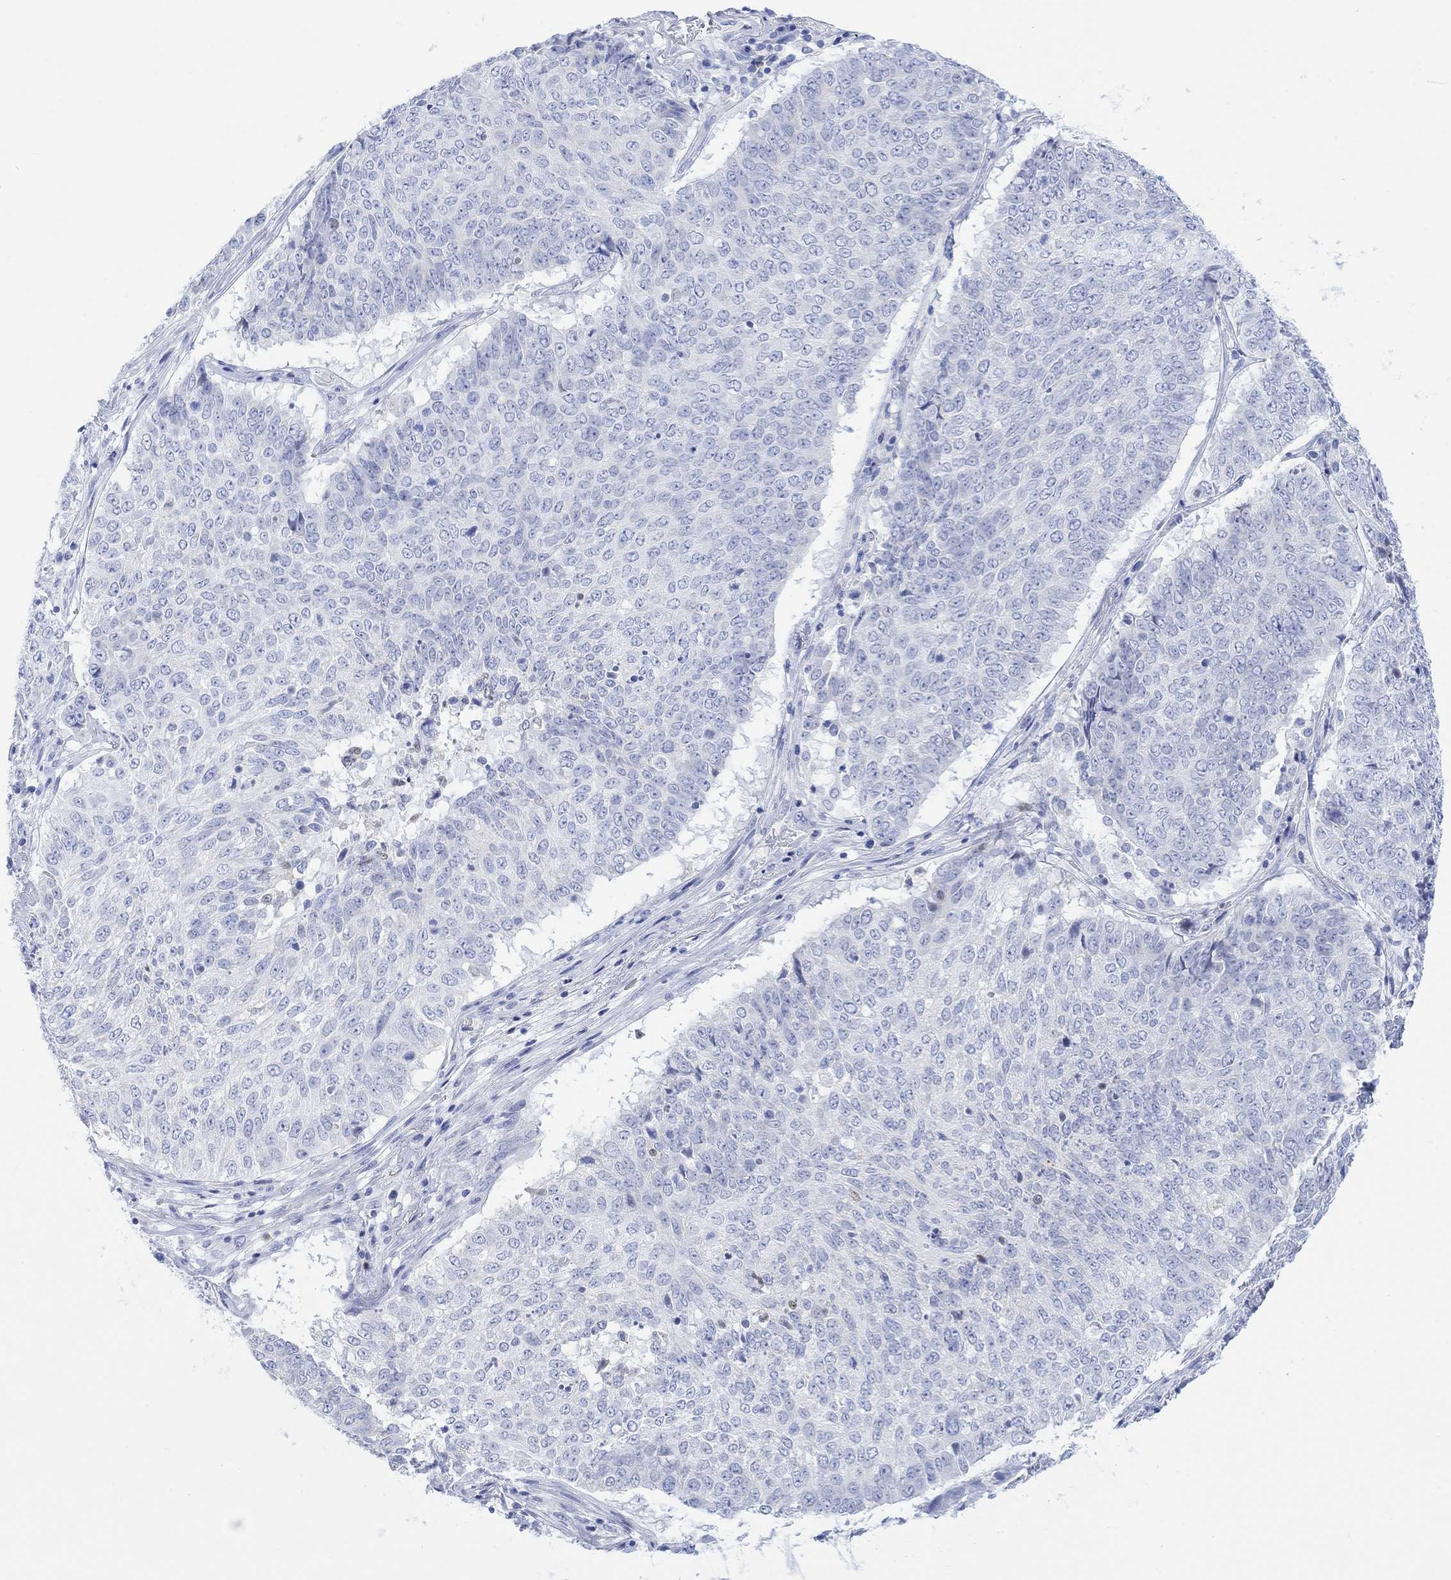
{"staining": {"intensity": "negative", "quantity": "none", "location": "none"}, "tissue": "lung cancer", "cell_type": "Tumor cells", "image_type": "cancer", "snomed": [{"axis": "morphology", "description": "Squamous cell carcinoma, NOS"}, {"axis": "topography", "description": "Lung"}], "caption": "IHC micrograph of lung squamous cell carcinoma stained for a protein (brown), which shows no expression in tumor cells.", "gene": "CALCA", "patient": {"sex": "male", "age": 64}}